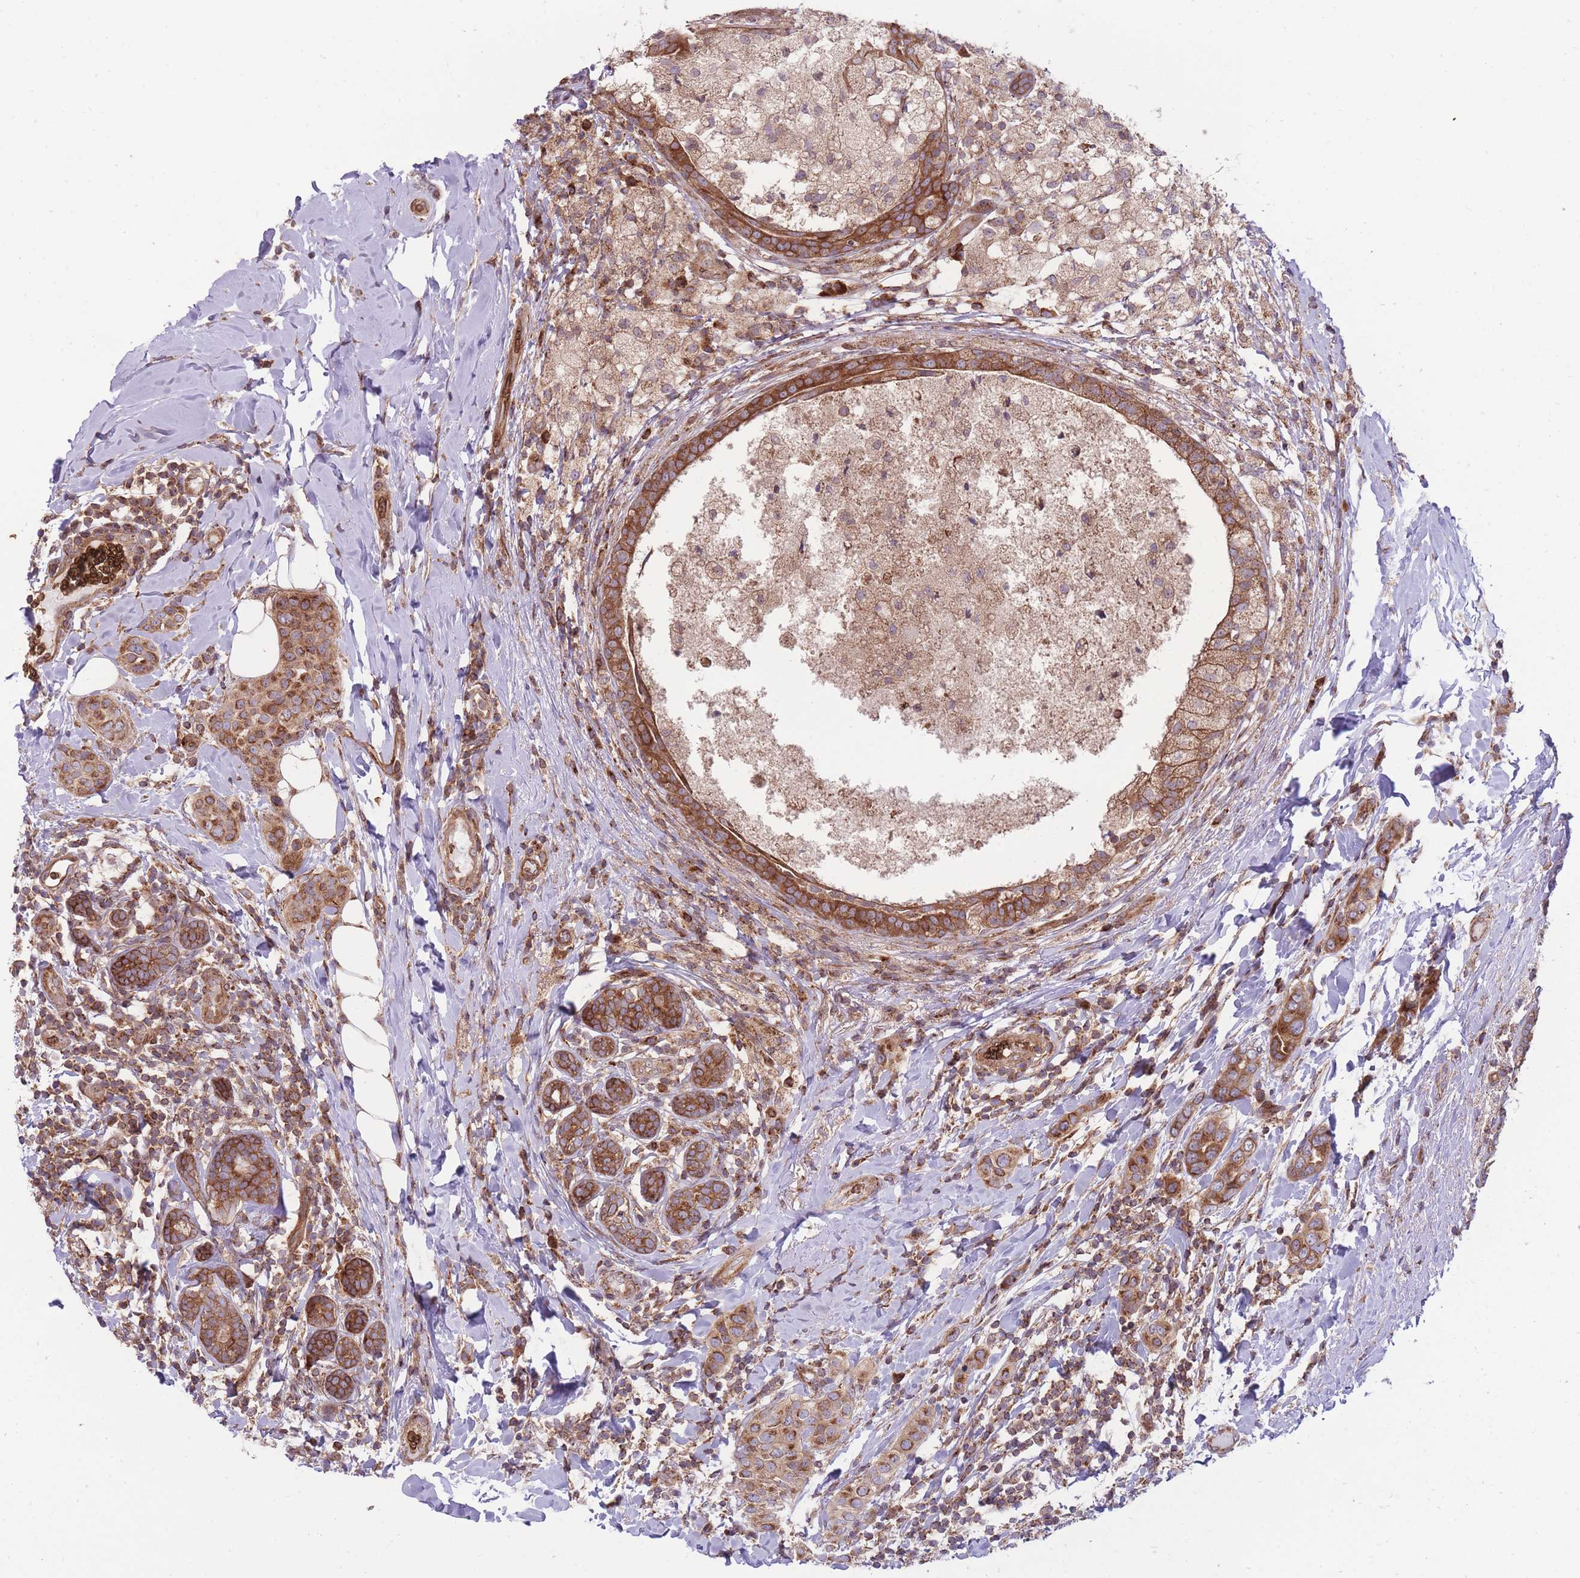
{"staining": {"intensity": "strong", "quantity": ">75%", "location": "cytoplasmic/membranous"}, "tissue": "breast cancer", "cell_type": "Tumor cells", "image_type": "cancer", "snomed": [{"axis": "morphology", "description": "Lobular carcinoma"}, {"axis": "topography", "description": "Breast"}], "caption": "Approximately >75% of tumor cells in breast lobular carcinoma exhibit strong cytoplasmic/membranous protein expression as visualized by brown immunohistochemical staining.", "gene": "ANKRD10", "patient": {"sex": "female", "age": 51}}